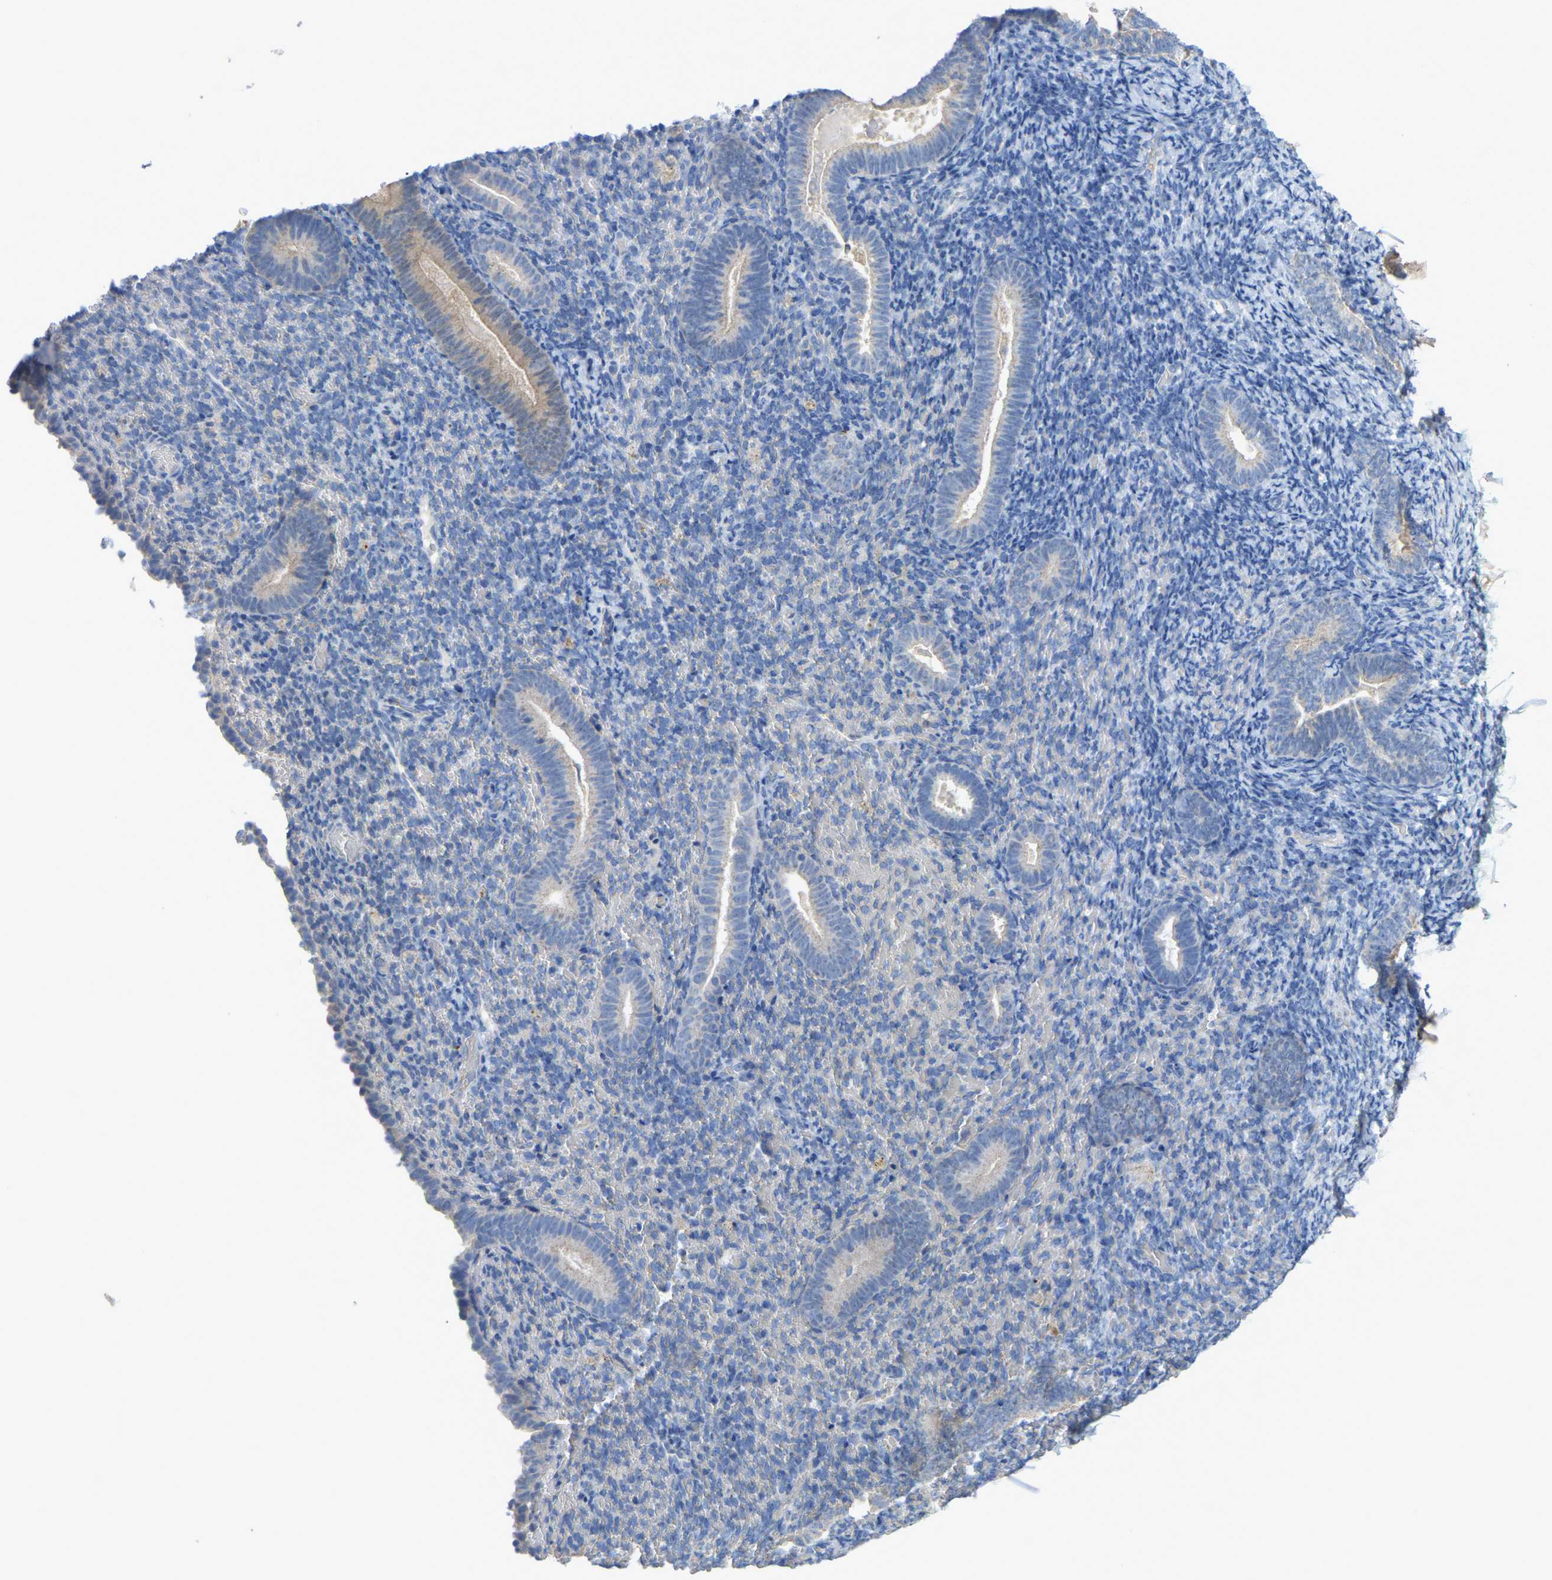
{"staining": {"intensity": "negative", "quantity": "none", "location": "none"}, "tissue": "endometrium", "cell_type": "Cells in endometrial stroma", "image_type": "normal", "snomed": [{"axis": "morphology", "description": "Normal tissue, NOS"}, {"axis": "topography", "description": "Endometrium"}], "caption": "Photomicrograph shows no protein staining in cells in endometrial stroma of benign endometrium.", "gene": "SERPINB5", "patient": {"sex": "female", "age": 51}}